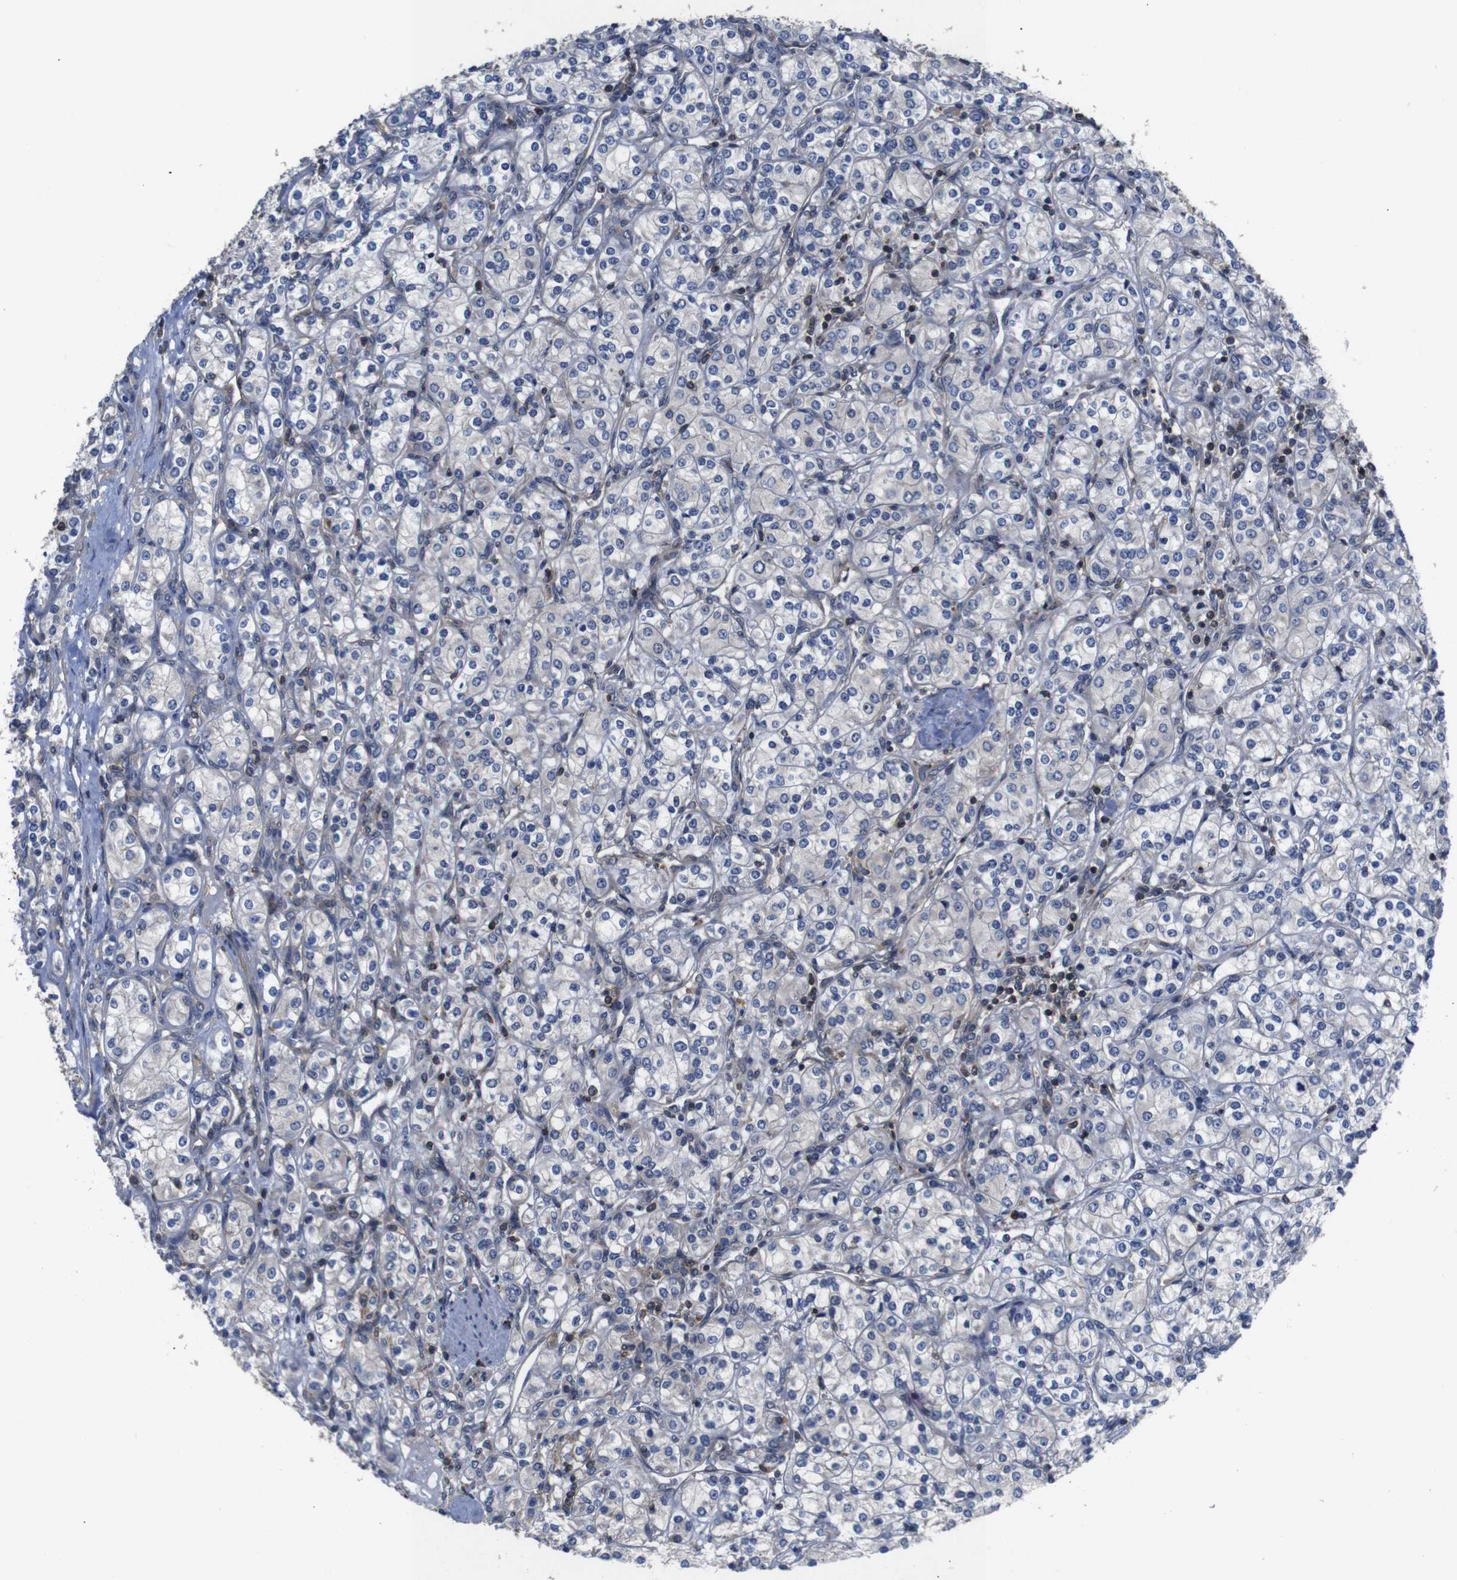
{"staining": {"intensity": "negative", "quantity": "none", "location": "none"}, "tissue": "renal cancer", "cell_type": "Tumor cells", "image_type": "cancer", "snomed": [{"axis": "morphology", "description": "Adenocarcinoma, NOS"}, {"axis": "topography", "description": "Kidney"}], "caption": "The photomicrograph shows no staining of tumor cells in renal adenocarcinoma.", "gene": "BRWD3", "patient": {"sex": "male", "age": 77}}